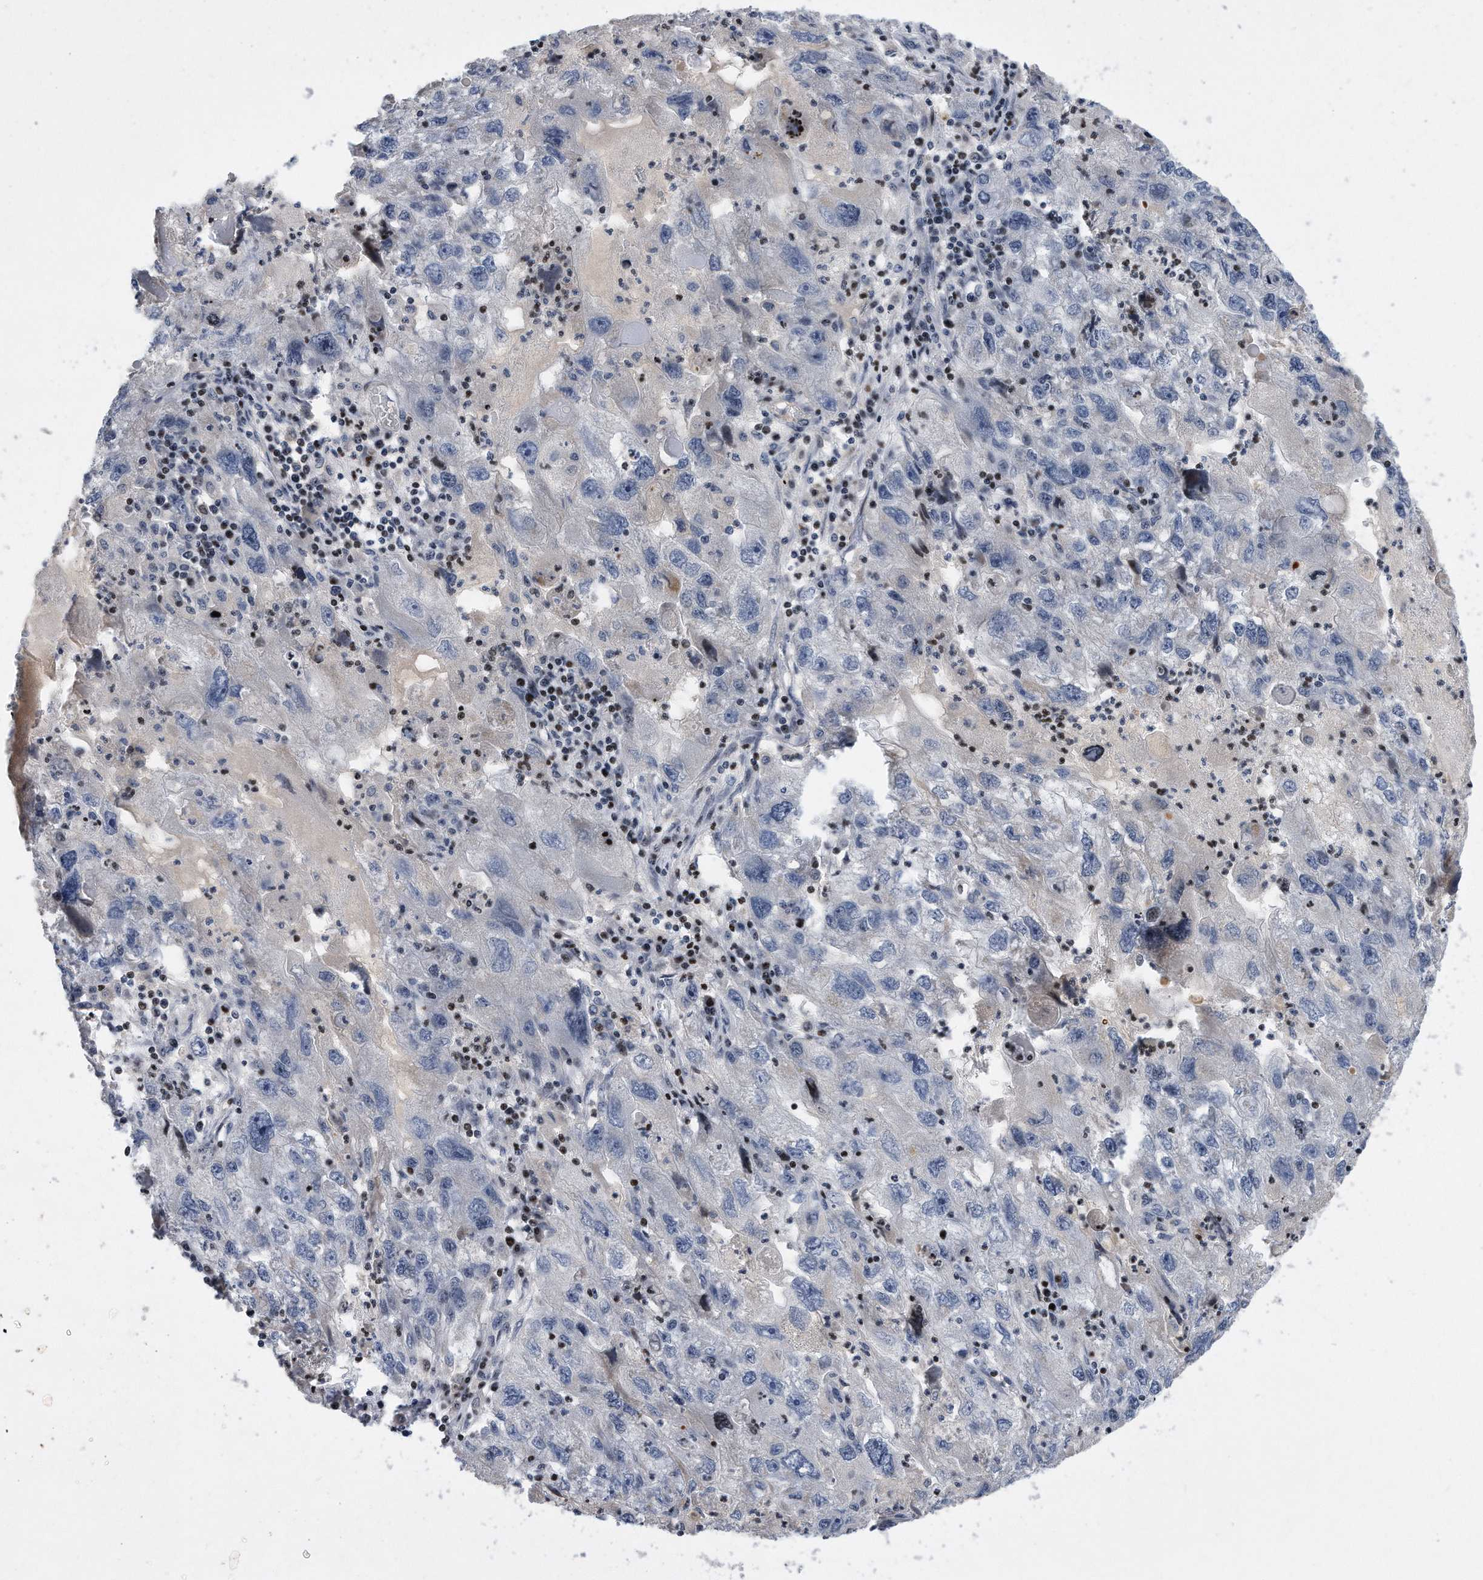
{"staining": {"intensity": "negative", "quantity": "none", "location": "none"}, "tissue": "endometrial cancer", "cell_type": "Tumor cells", "image_type": "cancer", "snomed": [{"axis": "morphology", "description": "Adenocarcinoma, NOS"}, {"axis": "topography", "description": "Endometrium"}], "caption": "A histopathology image of endometrial cancer (adenocarcinoma) stained for a protein shows no brown staining in tumor cells.", "gene": "CDH12", "patient": {"sex": "female", "age": 49}}